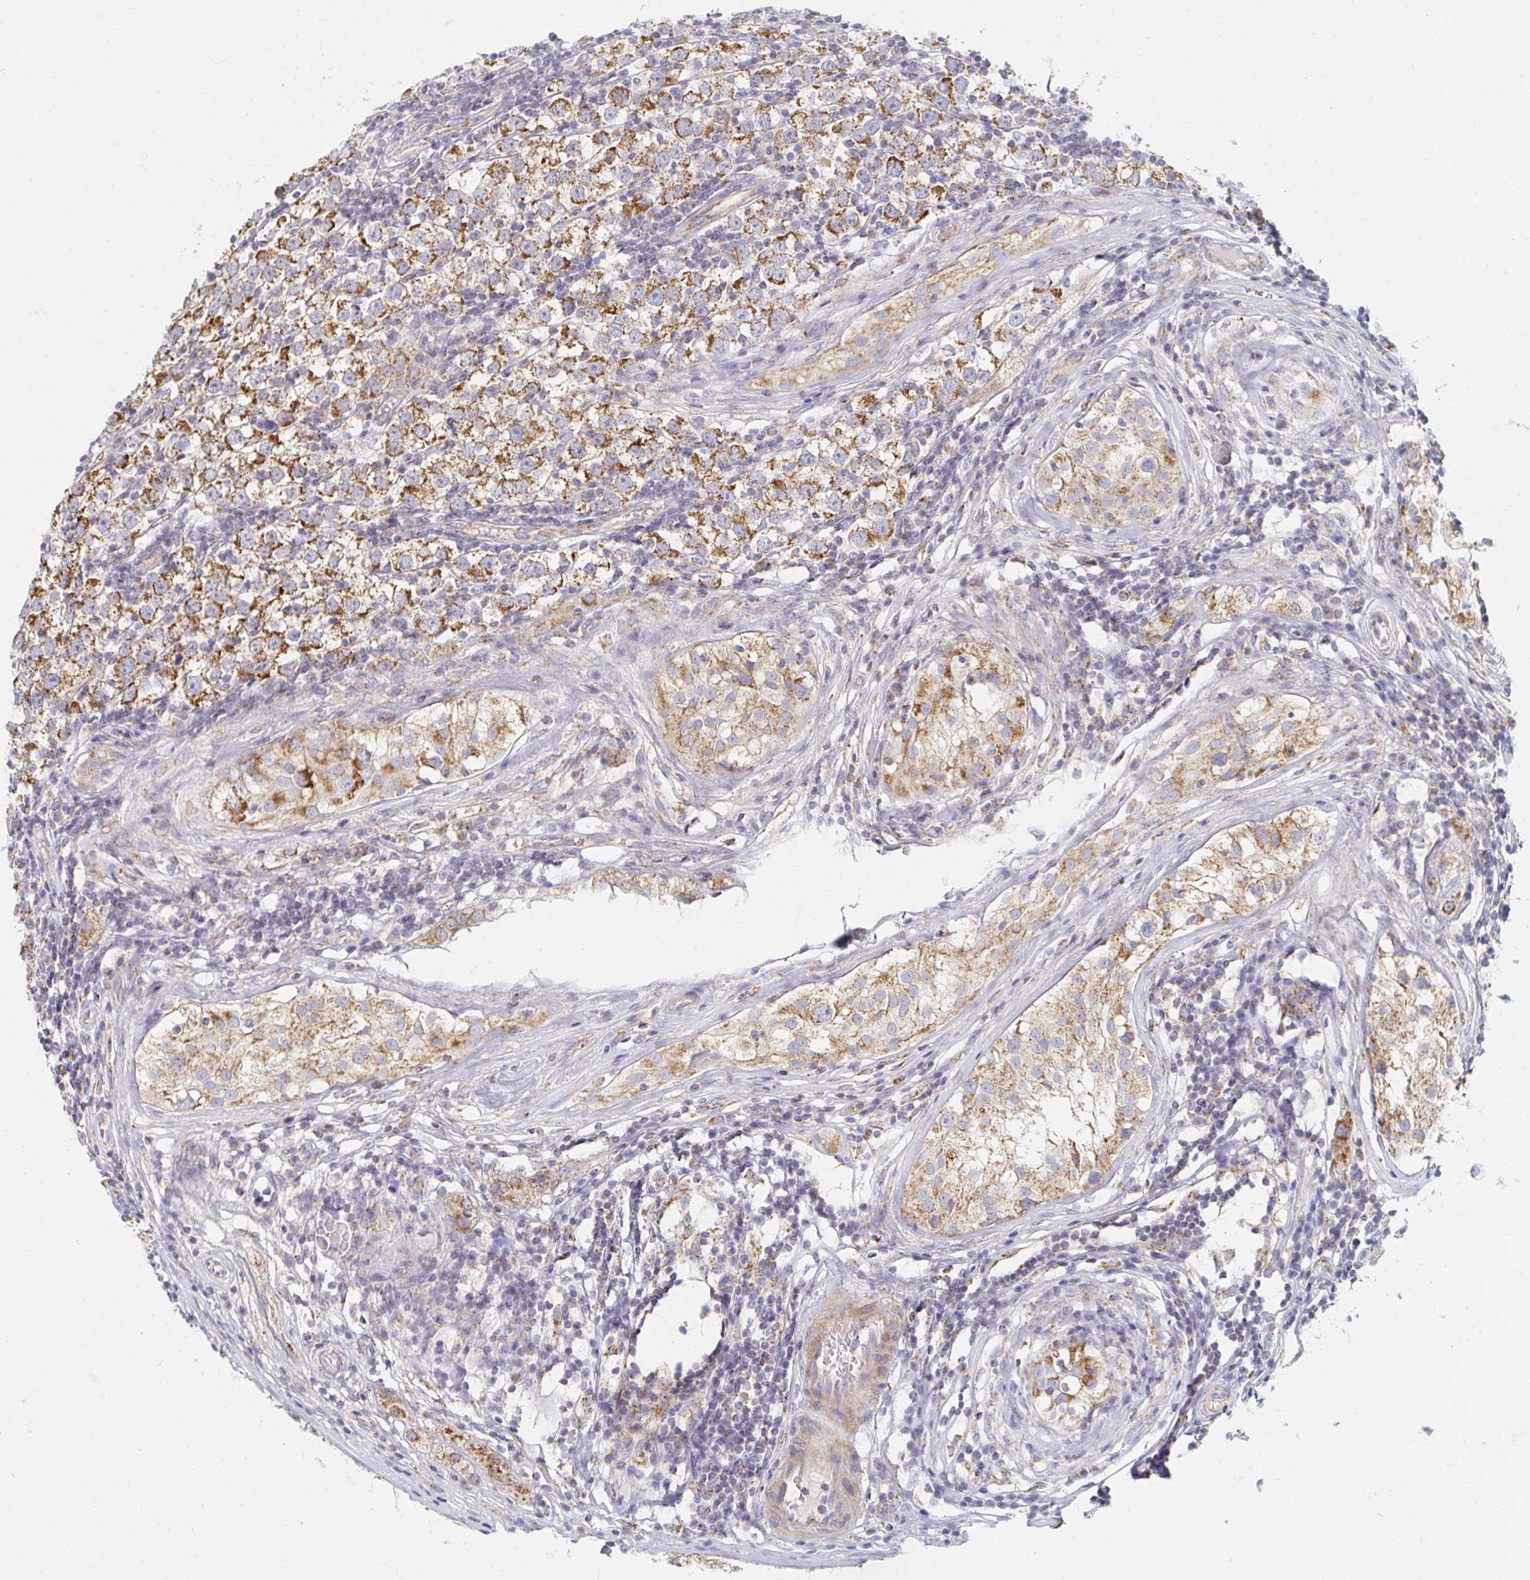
{"staining": {"intensity": "strong", "quantity": ">75%", "location": "cytoplasmic/membranous"}, "tissue": "urothelial cancer", "cell_type": "Tumor cells", "image_type": "cancer", "snomed": [{"axis": "morphology", "description": "Normal tissue, NOS"}, {"axis": "morphology", "description": "Urothelial carcinoma, High grade"}, {"axis": "morphology", "description": "Seminoma, NOS"}, {"axis": "morphology", "description": "Carcinoma, Embryonal, NOS"}, {"axis": "topography", "description": "Urinary bladder"}, {"axis": "topography", "description": "Testis"}], "caption": "A photomicrograph of human urothelial cancer stained for a protein reveals strong cytoplasmic/membranous brown staining in tumor cells.", "gene": "MAVS", "patient": {"sex": "male", "age": 41}}